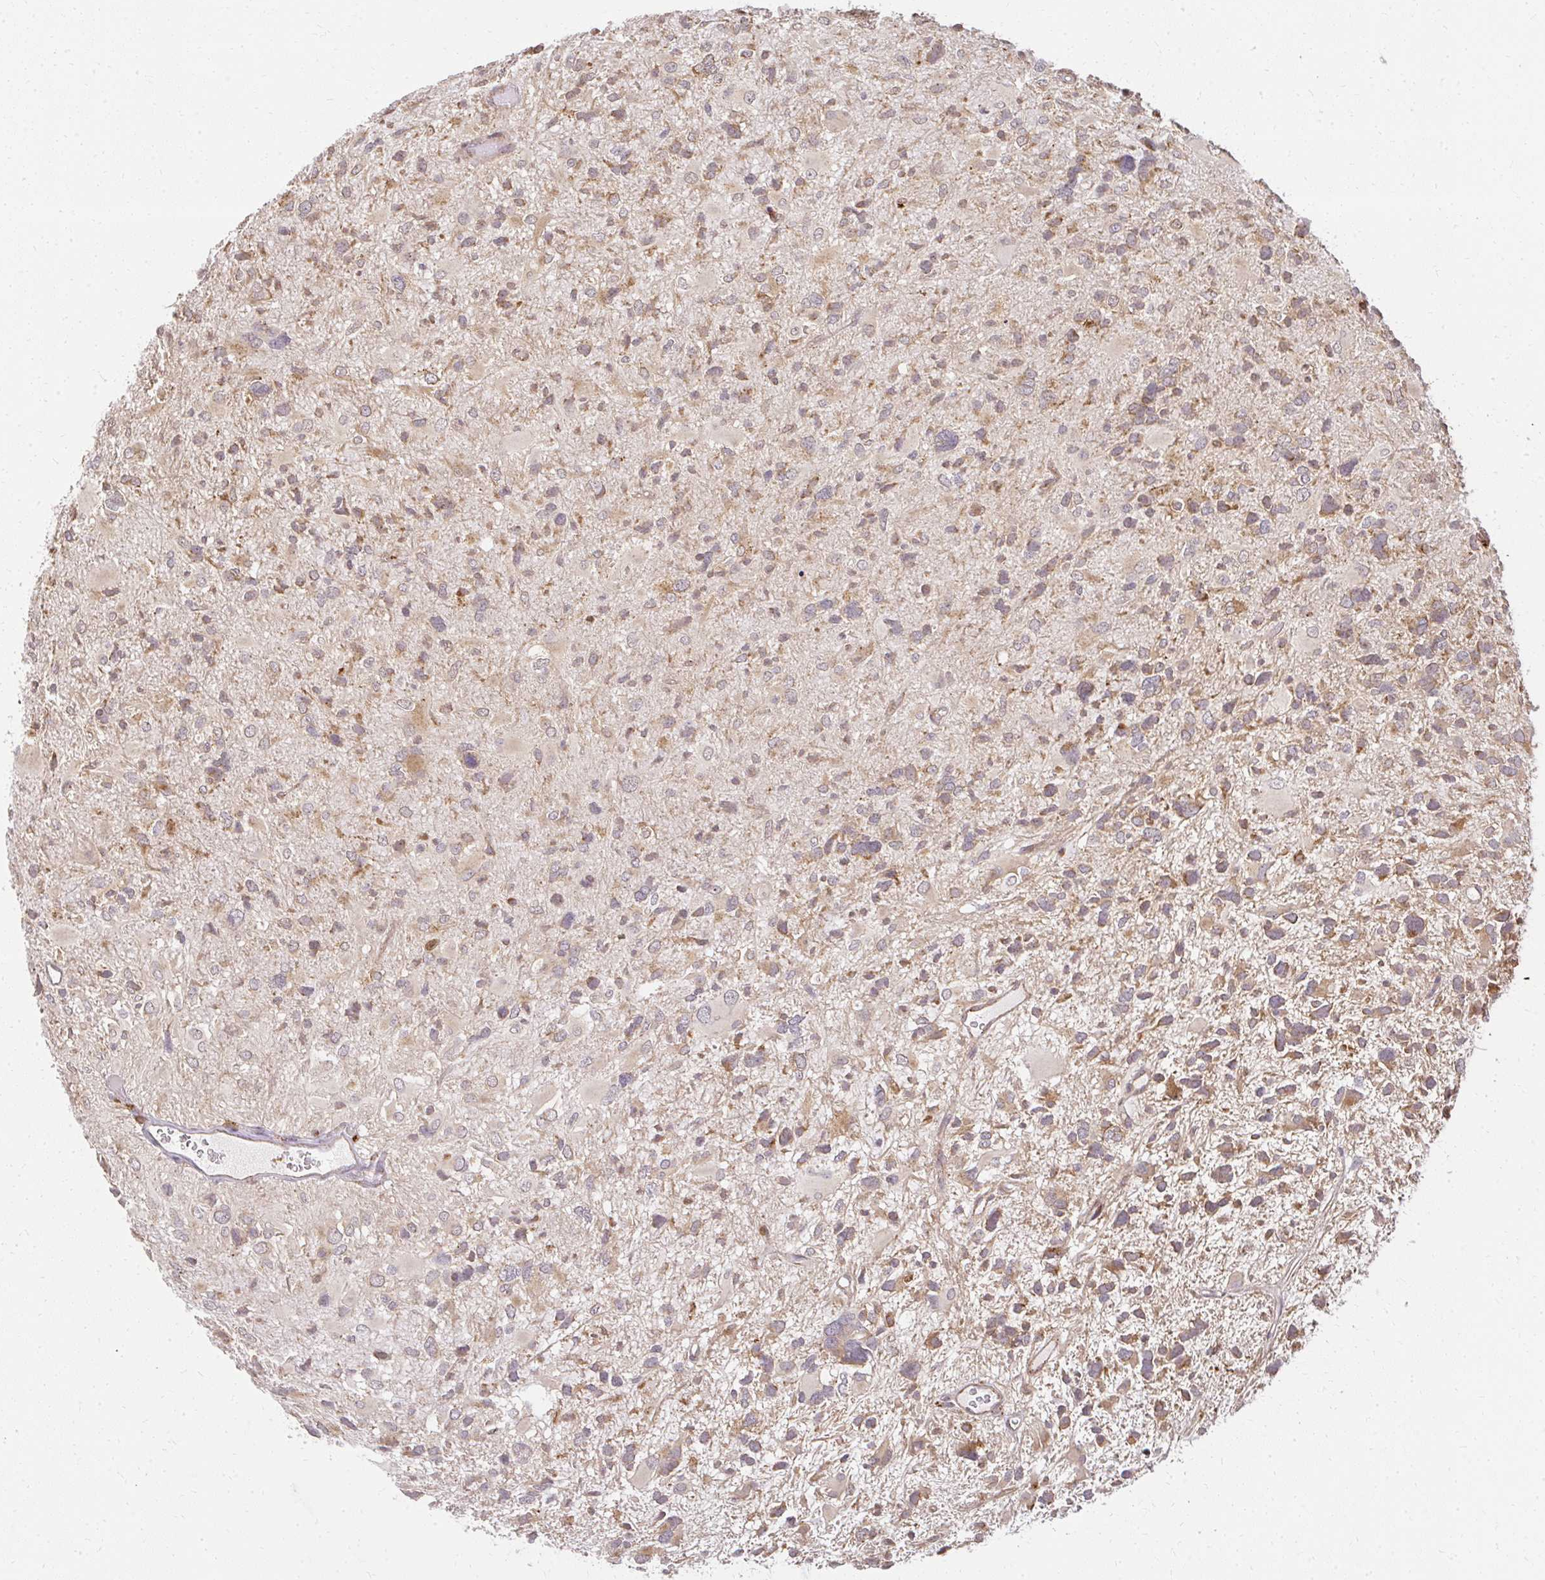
{"staining": {"intensity": "moderate", "quantity": ">75%", "location": "cytoplasmic/membranous"}, "tissue": "glioma", "cell_type": "Tumor cells", "image_type": "cancer", "snomed": [{"axis": "morphology", "description": "Glioma, malignant, High grade"}, {"axis": "topography", "description": "Brain"}], "caption": "A medium amount of moderate cytoplasmic/membranous positivity is present in approximately >75% of tumor cells in glioma tissue. Nuclei are stained in blue.", "gene": "GNS", "patient": {"sex": "female", "age": 11}}